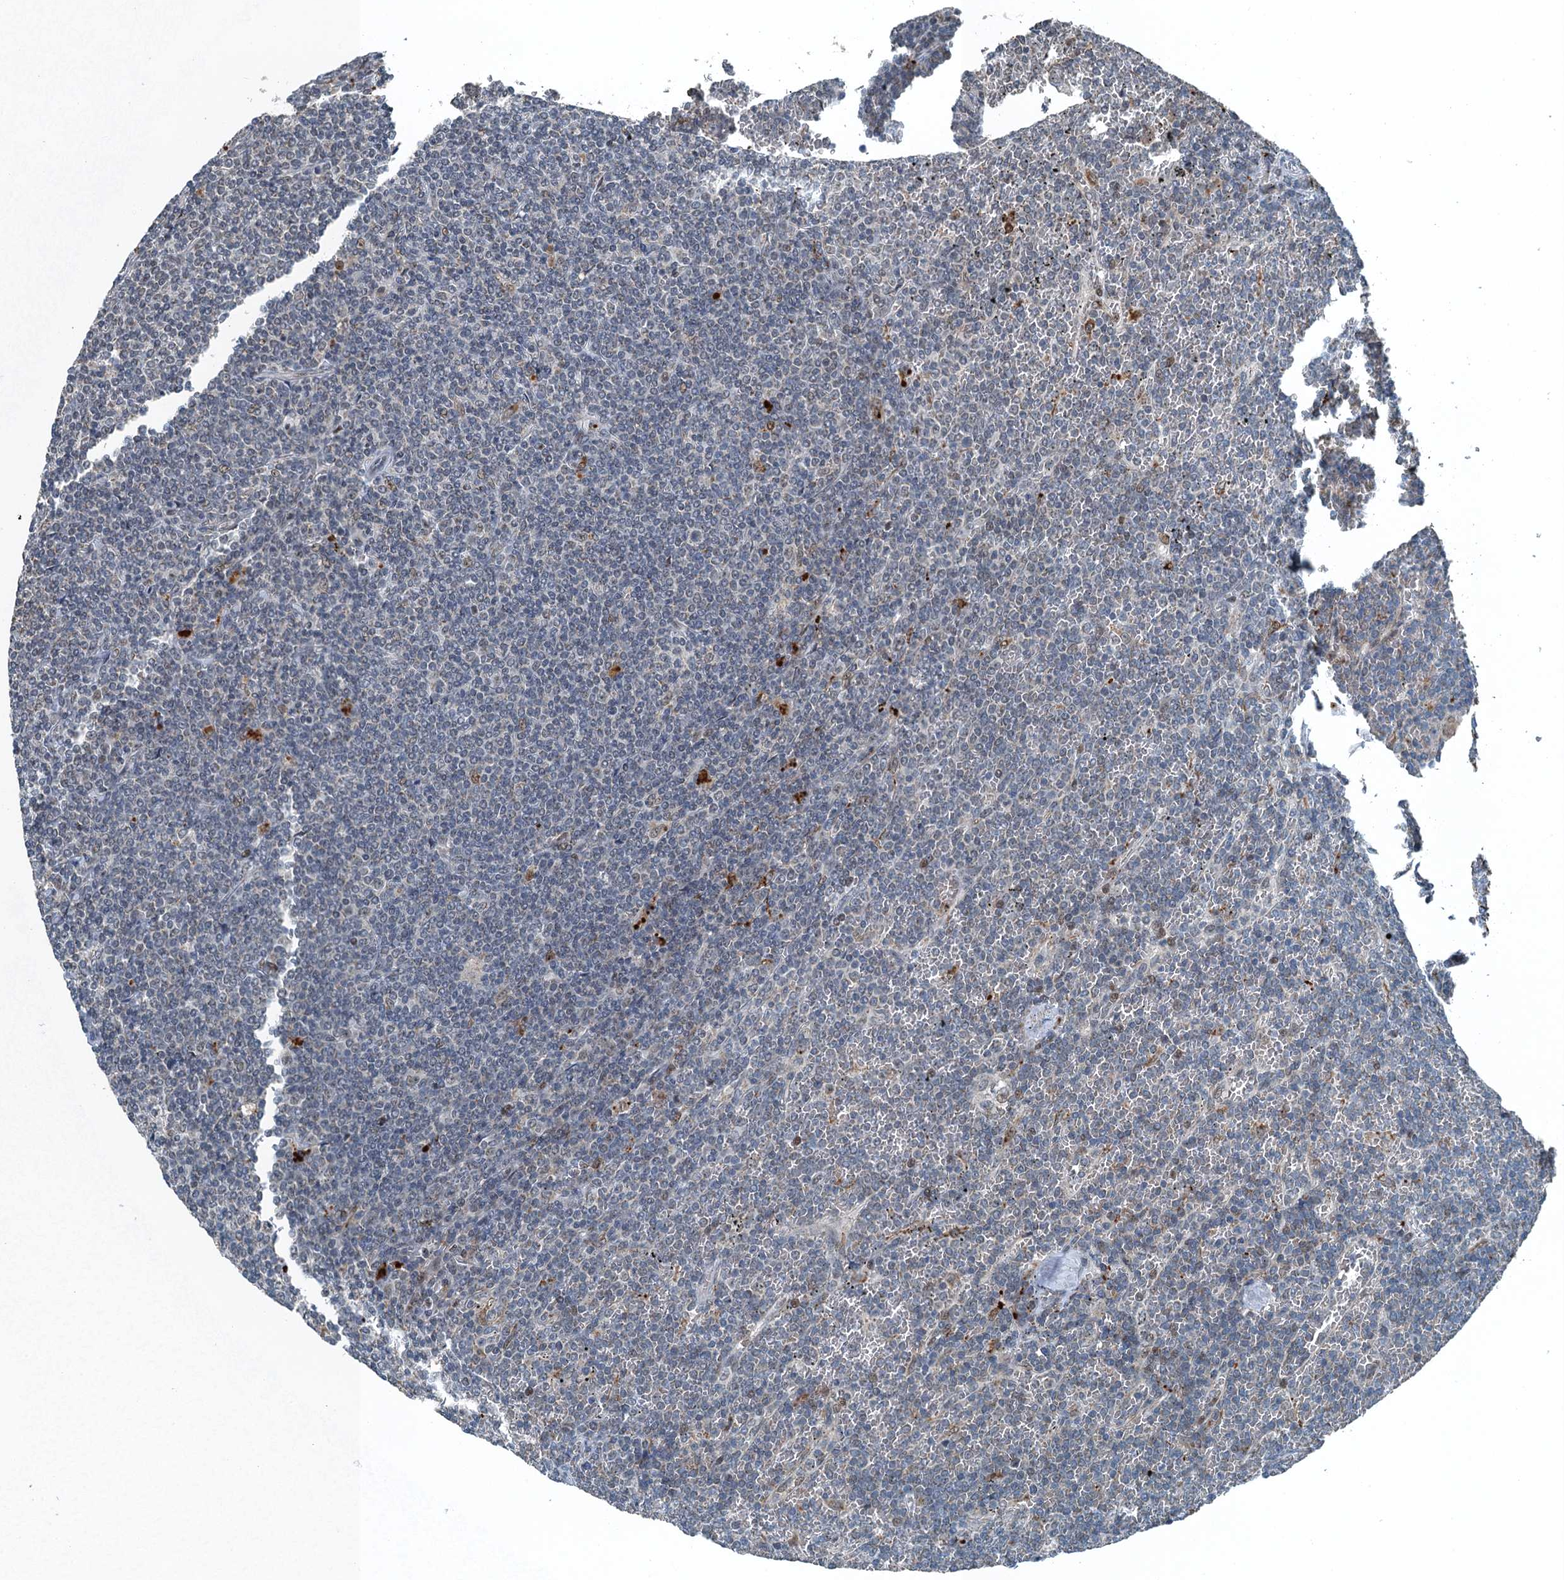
{"staining": {"intensity": "negative", "quantity": "none", "location": "none"}, "tissue": "lymphoma", "cell_type": "Tumor cells", "image_type": "cancer", "snomed": [{"axis": "morphology", "description": "Malignant lymphoma, non-Hodgkin's type, Low grade"}, {"axis": "topography", "description": "Spleen"}], "caption": "High magnification brightfield microscopy of lymphoma stained with DAB (3,3'-diaminobenzidine) (brown) and counterstained with hematoxylin (blue): tumor cells show no significant expression. (Stains: DAB (3,3'-diaminobenzidine) IHC with hematoxylin counter stain, Microscopy: brightfield microscopy at high magnification).", "gene": "BMERB1", "patient": {"sex": "female", "age": 19}}